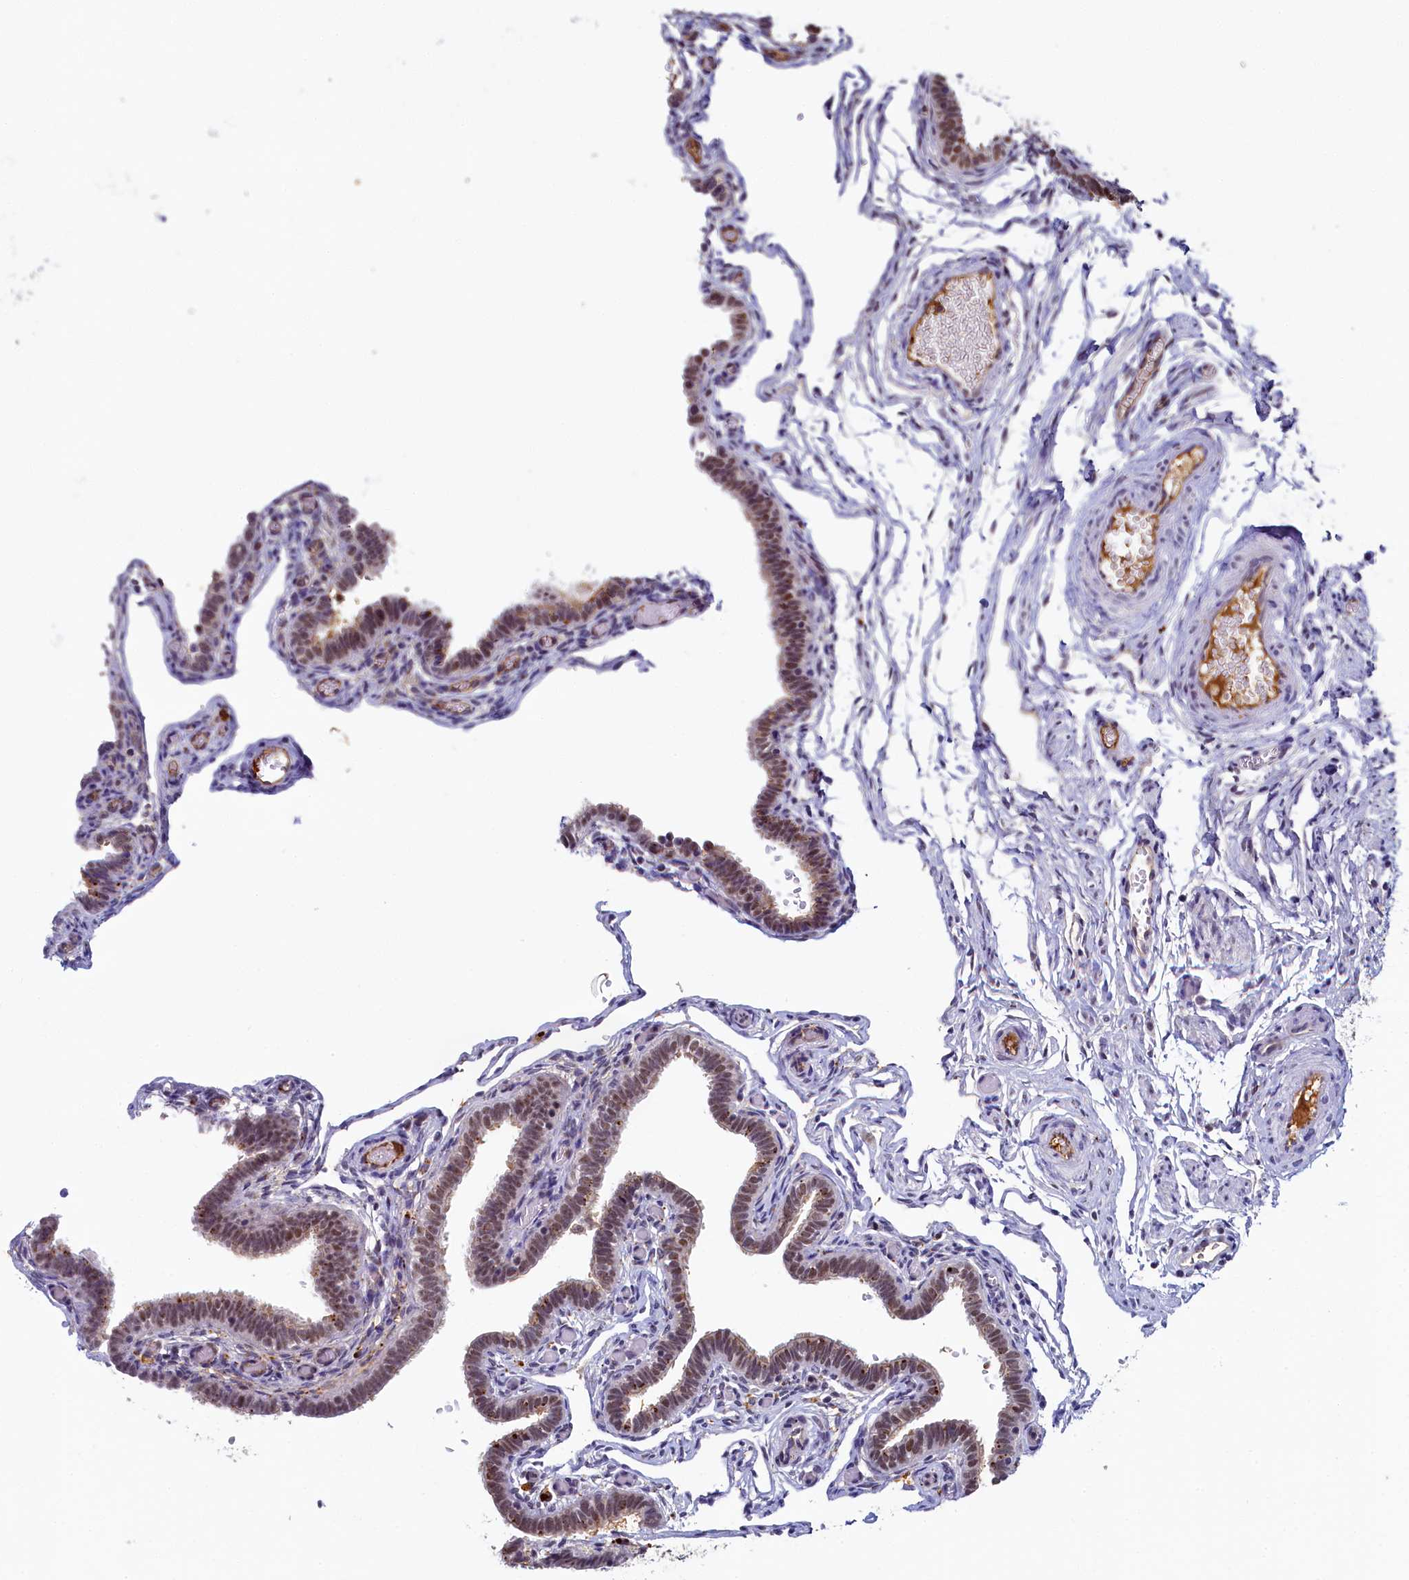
{"staining": {"intensity": "moderate", "quantity": ">75%", "location": "nuclear"}, "tissue": "fallopian tube", "cell_type": "Glandular cells", "image_type": "normal", "snomed": [{"axis": "morphology", "description": "Normal tissue, NOS"}, {"axis": "topography", "description": "Fallopian tube"}], "caption": "The micrograph displays staining of benign fallopian tube, revealing moderate nuclear protein expression (brown color) within glandular cells.", "gene": "INTS14", "patient": {"sex": "female", "age": 36}}